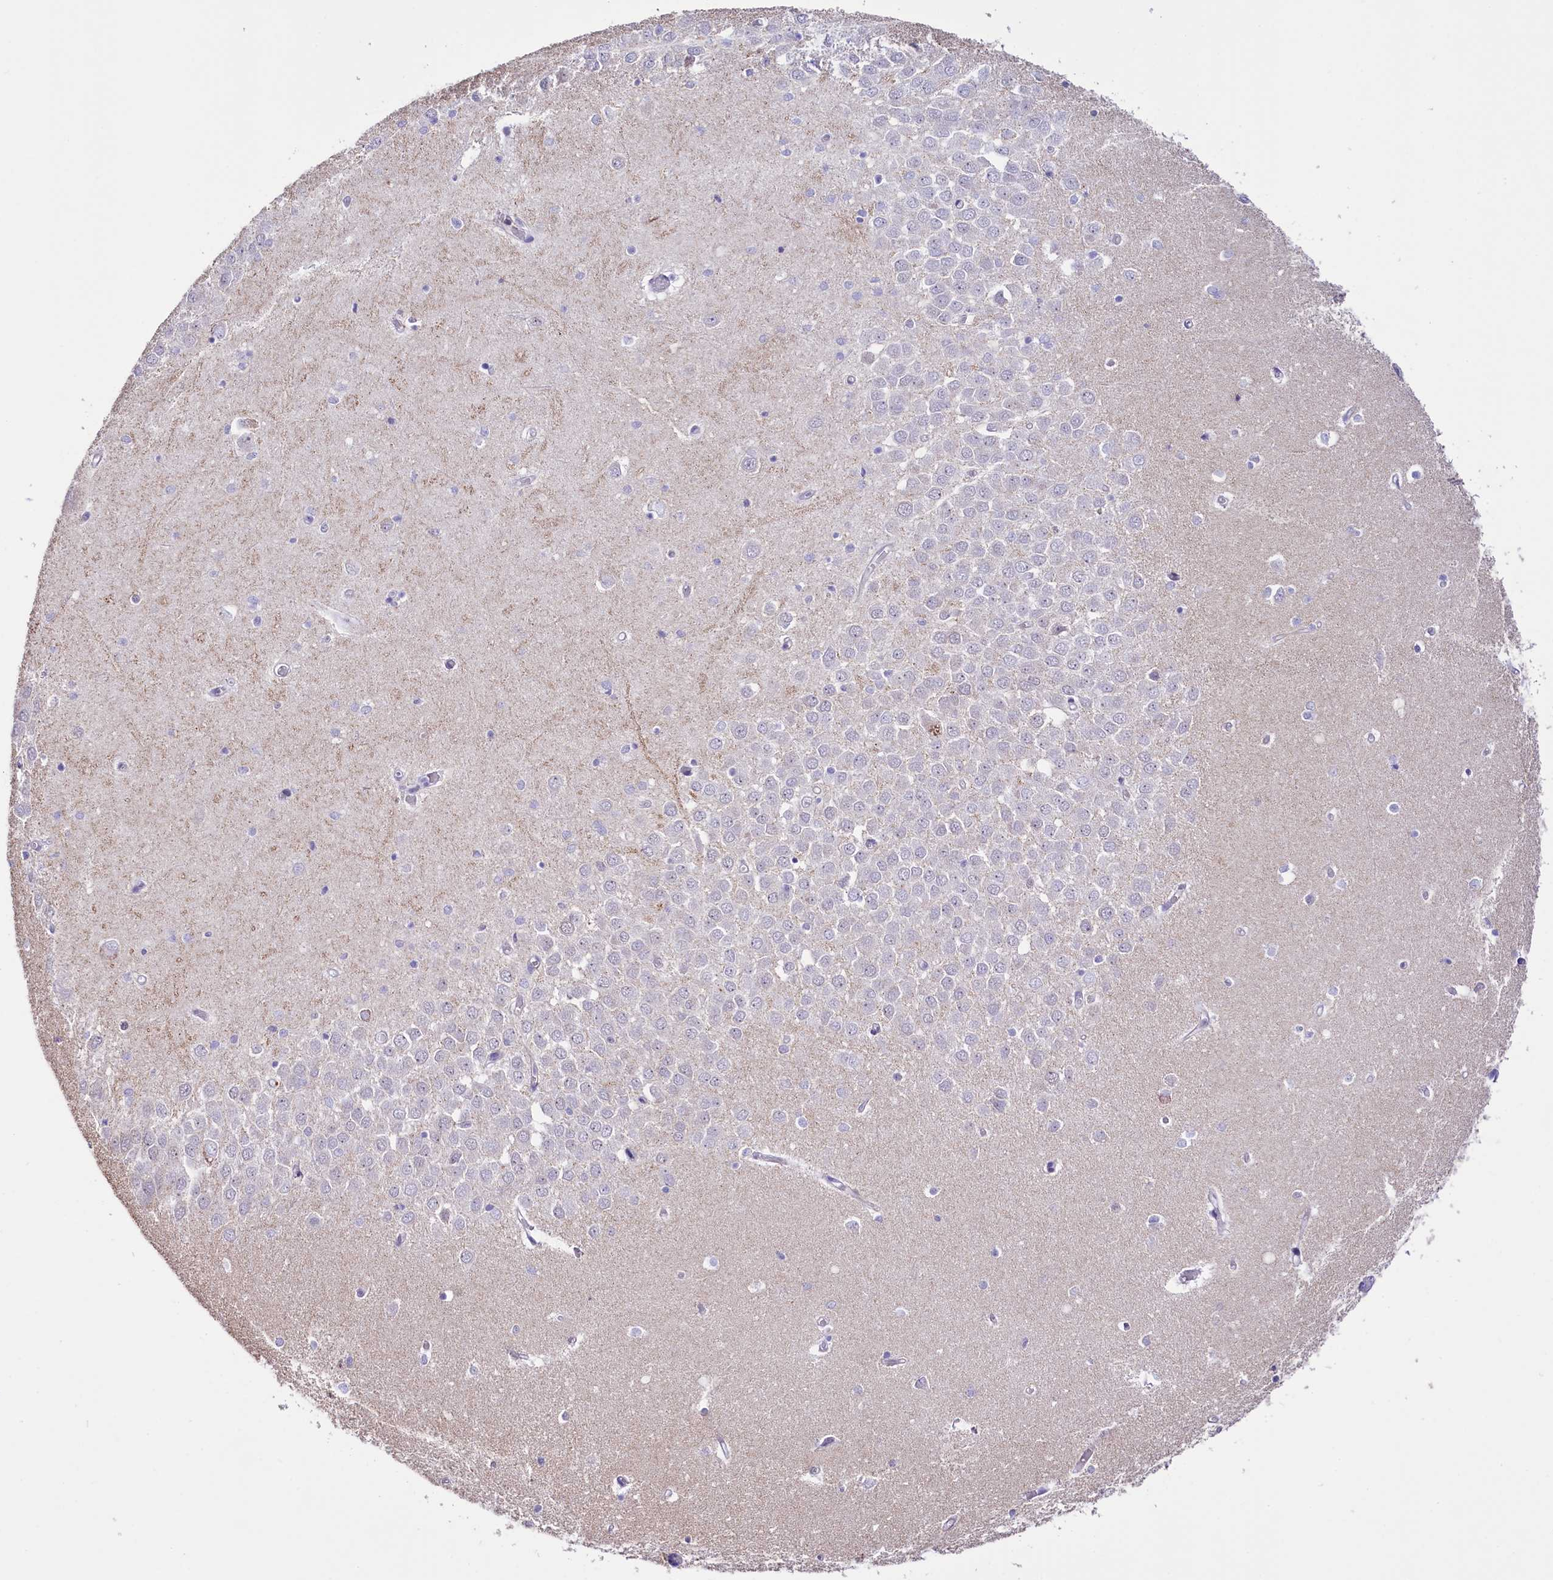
{"staining": {"intensity": "negative", "quantity": "none", "location": "none"}, "tissue": "hippocampus", "cell_type": "Glial cells", "image_type": "normal", "snomed": [{"axis": "morphology", "description": "Normal tissue, NOS"}, {"axis": "topography", "description": "Hippocampus"}], "caption": "Immunohistochemistry of unremarkable hippocampus exhibits no positivity in glial cells.", "gene": "SPATS2", "patient": {"sex": "male", "age": 70}}